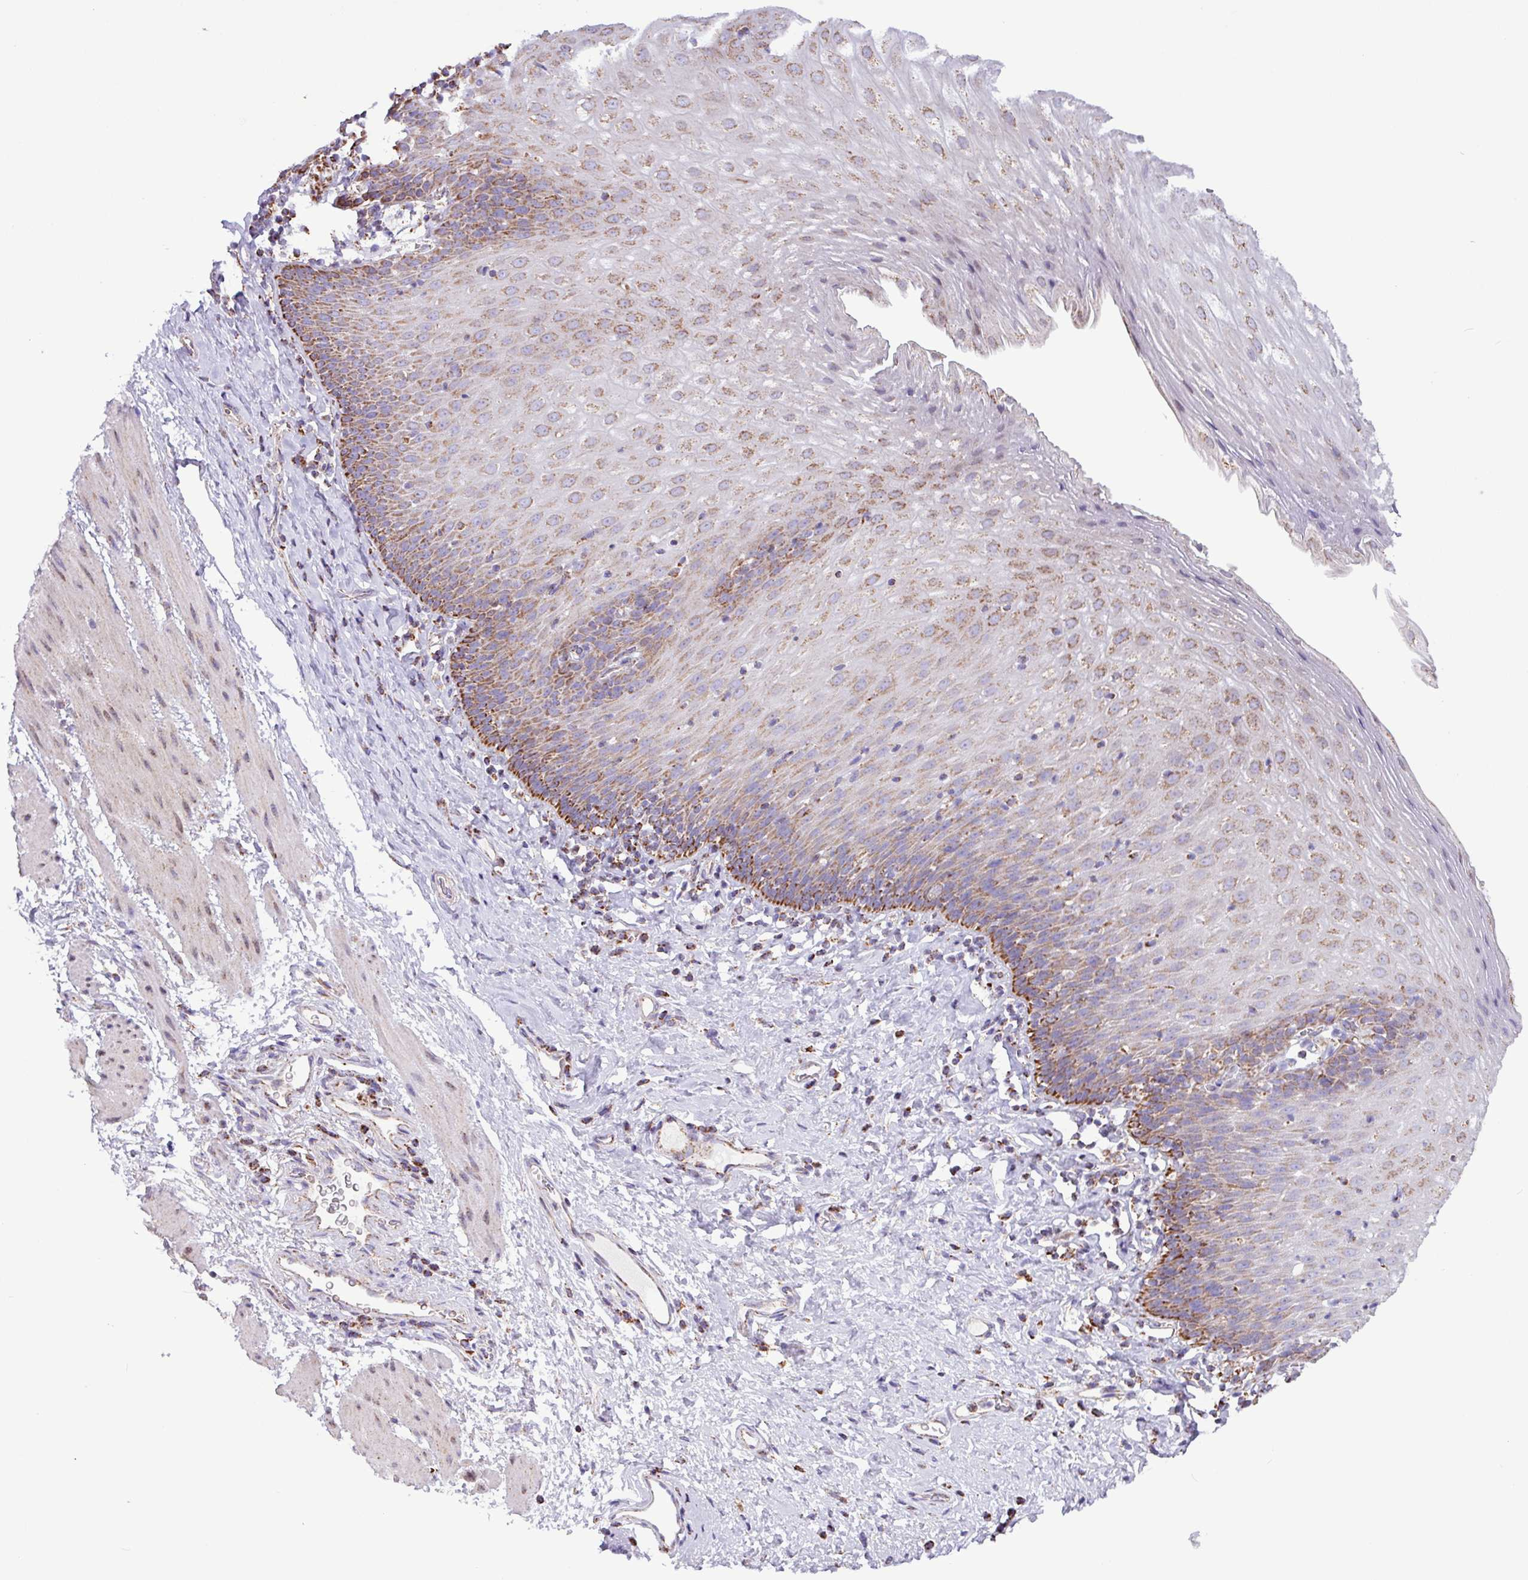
{"staining": {"intensity": "strong", "quantity": "25%-75%", "location": "cytoplasmic/membranous"}, "tissue": "esophagus", "cell_type": "Squamous epithelial cells", "image_type": "normal", "snomed": [{"axis": "morphology", "description": "Normal tissue, NOS"}, {"axis": "topography", "description": "Esophagus"}], "caption": "IHC staining of benign esophagus, which displays high levels of strong cytoplasmic/membranous staining in approximately 25%-75% of squamous epithelial cells indicating strong cytoplasmic/membranous protein positivity. The staining was performed using DAB (brown) for protein detection and nuclei were counterstained in hematoxylin (blue).", "gene": "RTL3", "patient": {"sex": "female", "age": 61}}